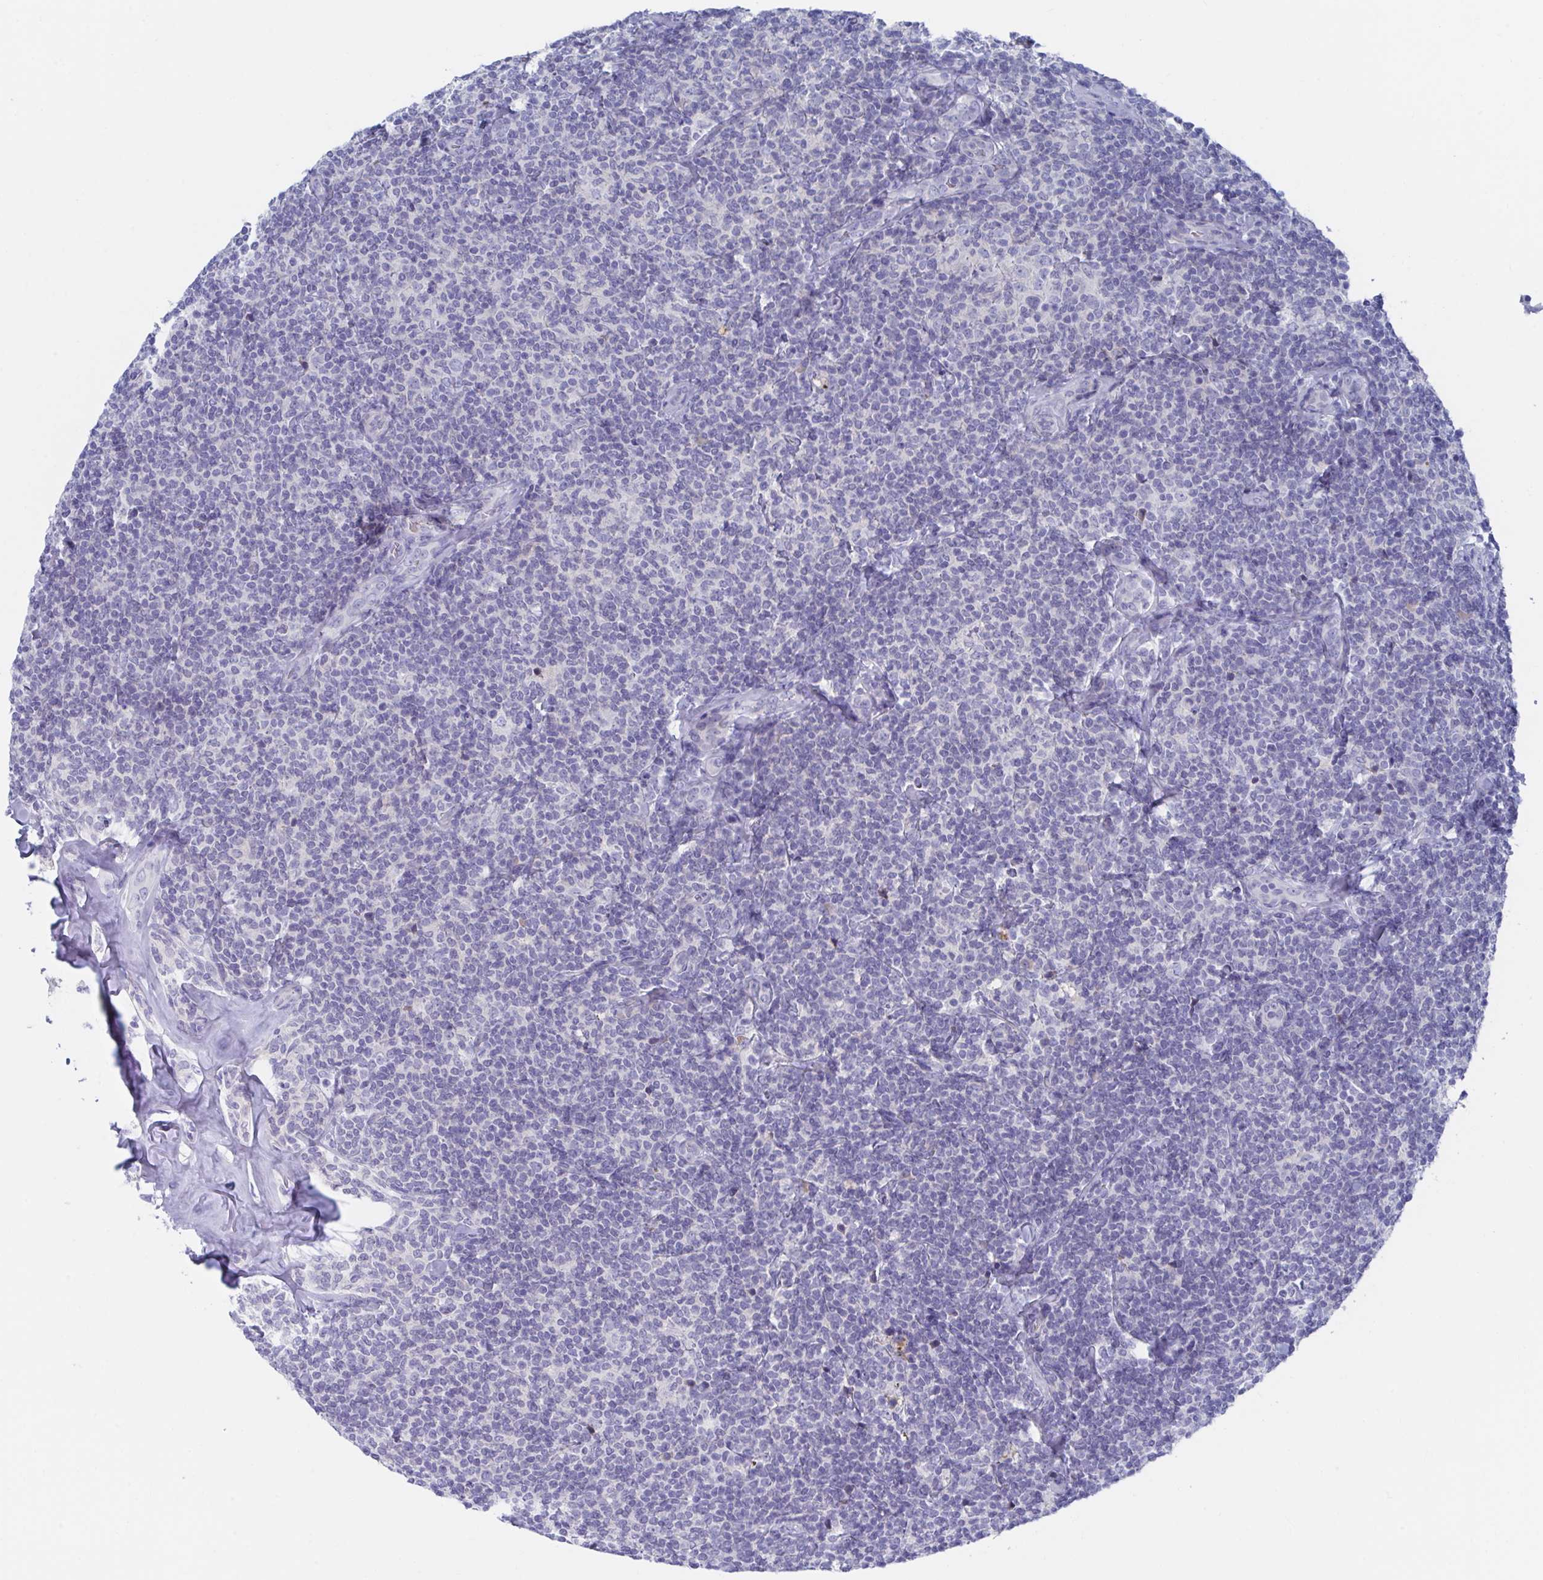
{"staining": {"intensity": "negative", "quantity": "none", "location": "none"}, "tissue": "lymphoma", "cell_type": "Tumor cells", "image_type": "cancer", "snomed": [{"axis": "morphology", "description": "Malignant lymphoma, non-Hodgkin's type, Low grade"}, {"axis": "topography", "description": "Lymph node"}], "caption": "Lymphoma stained for a protein using immunohistochemistry (IHC) demonstrates no staining tumor cells.", "gene": "TNFAIP6", "patient": {"sex": "female", "age": 56}}